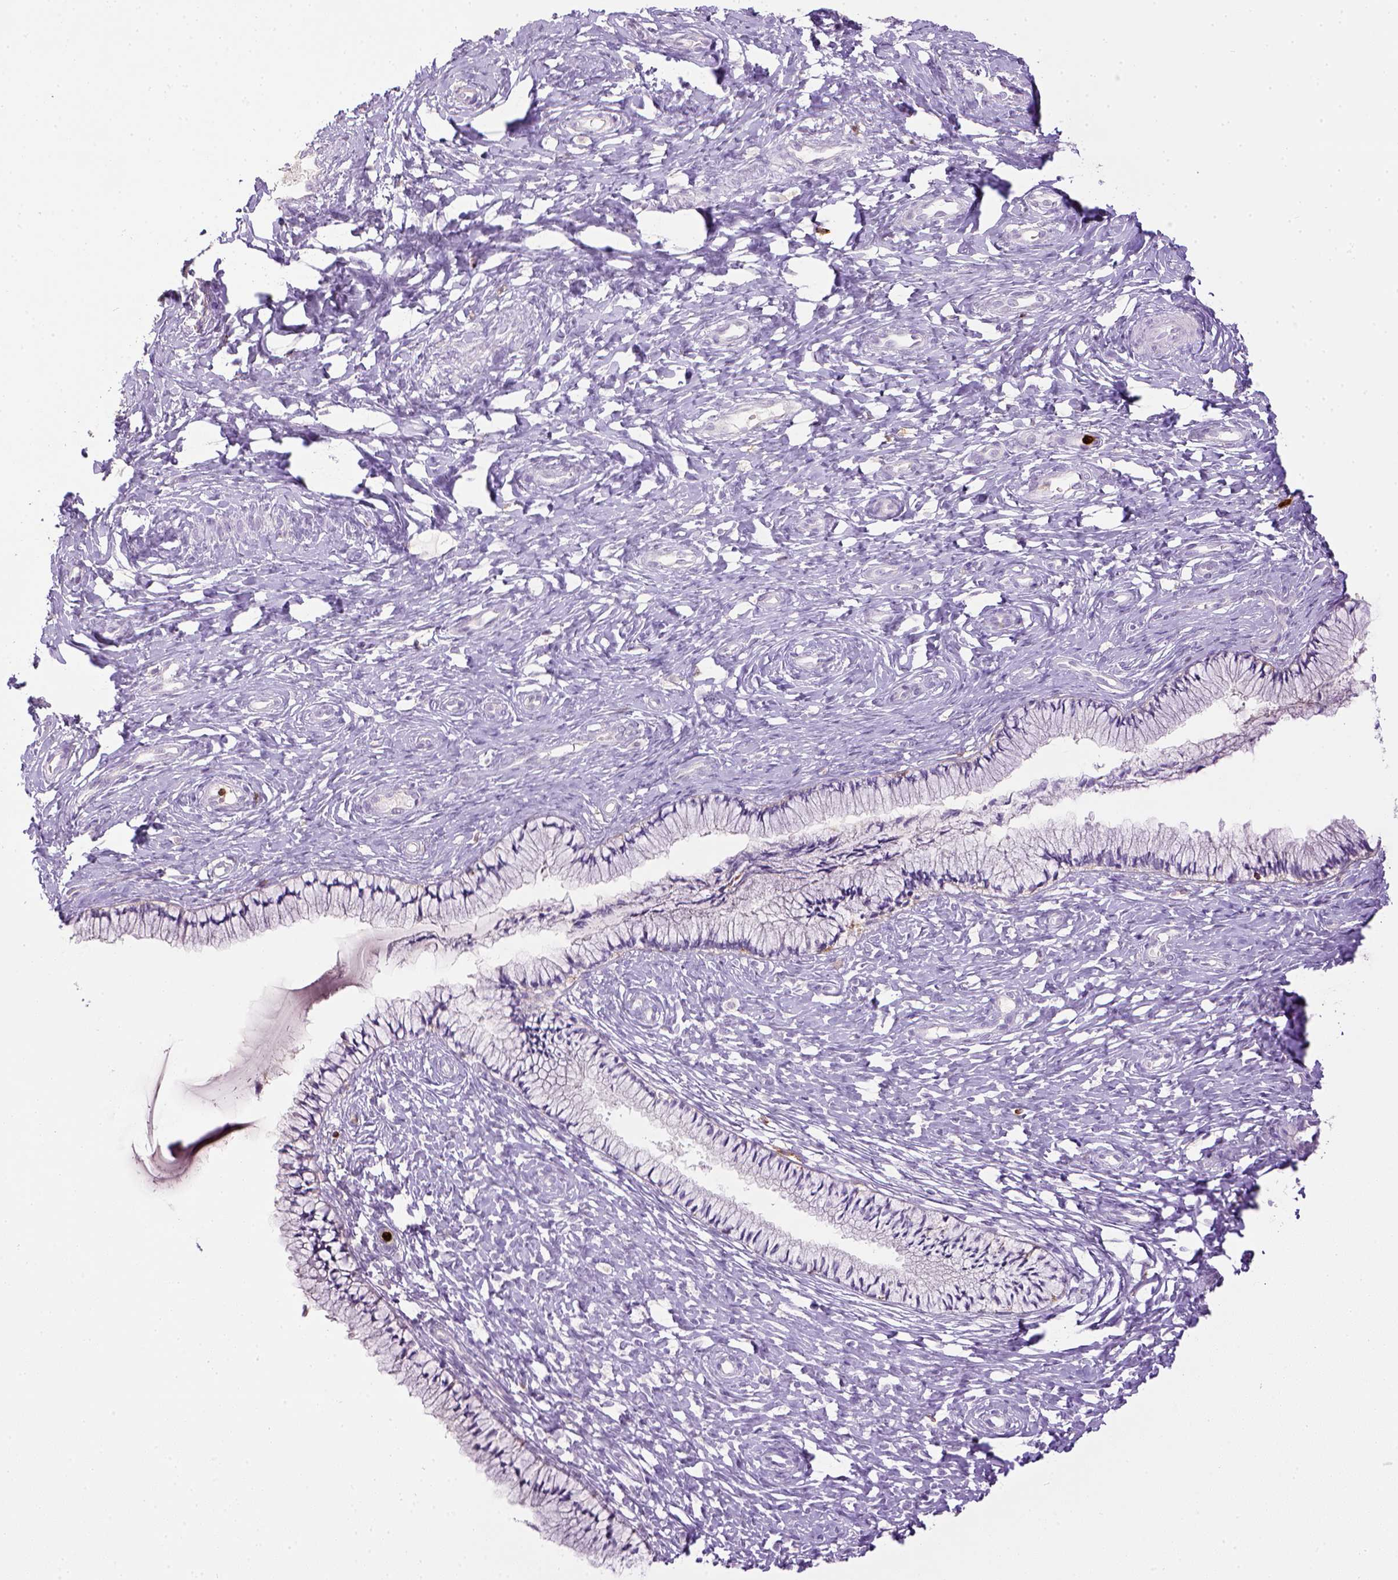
{"staining": {"intensity": "negative", "quantity": "none", "location": "none"}, "tissue": "cervix", "cell_type": "Glandular cells", "image_type": "normal", "snomed": [{"axis": "morphology", "description": "Normal tissue, NOS"}, {"axis": "topography", "description": "Cervix"}], "caption": "The micrograph displays no staining of glandular cells in benign cervix.", "gene": "ITGAM", "patient": {"sex": "female", "age": 37}}